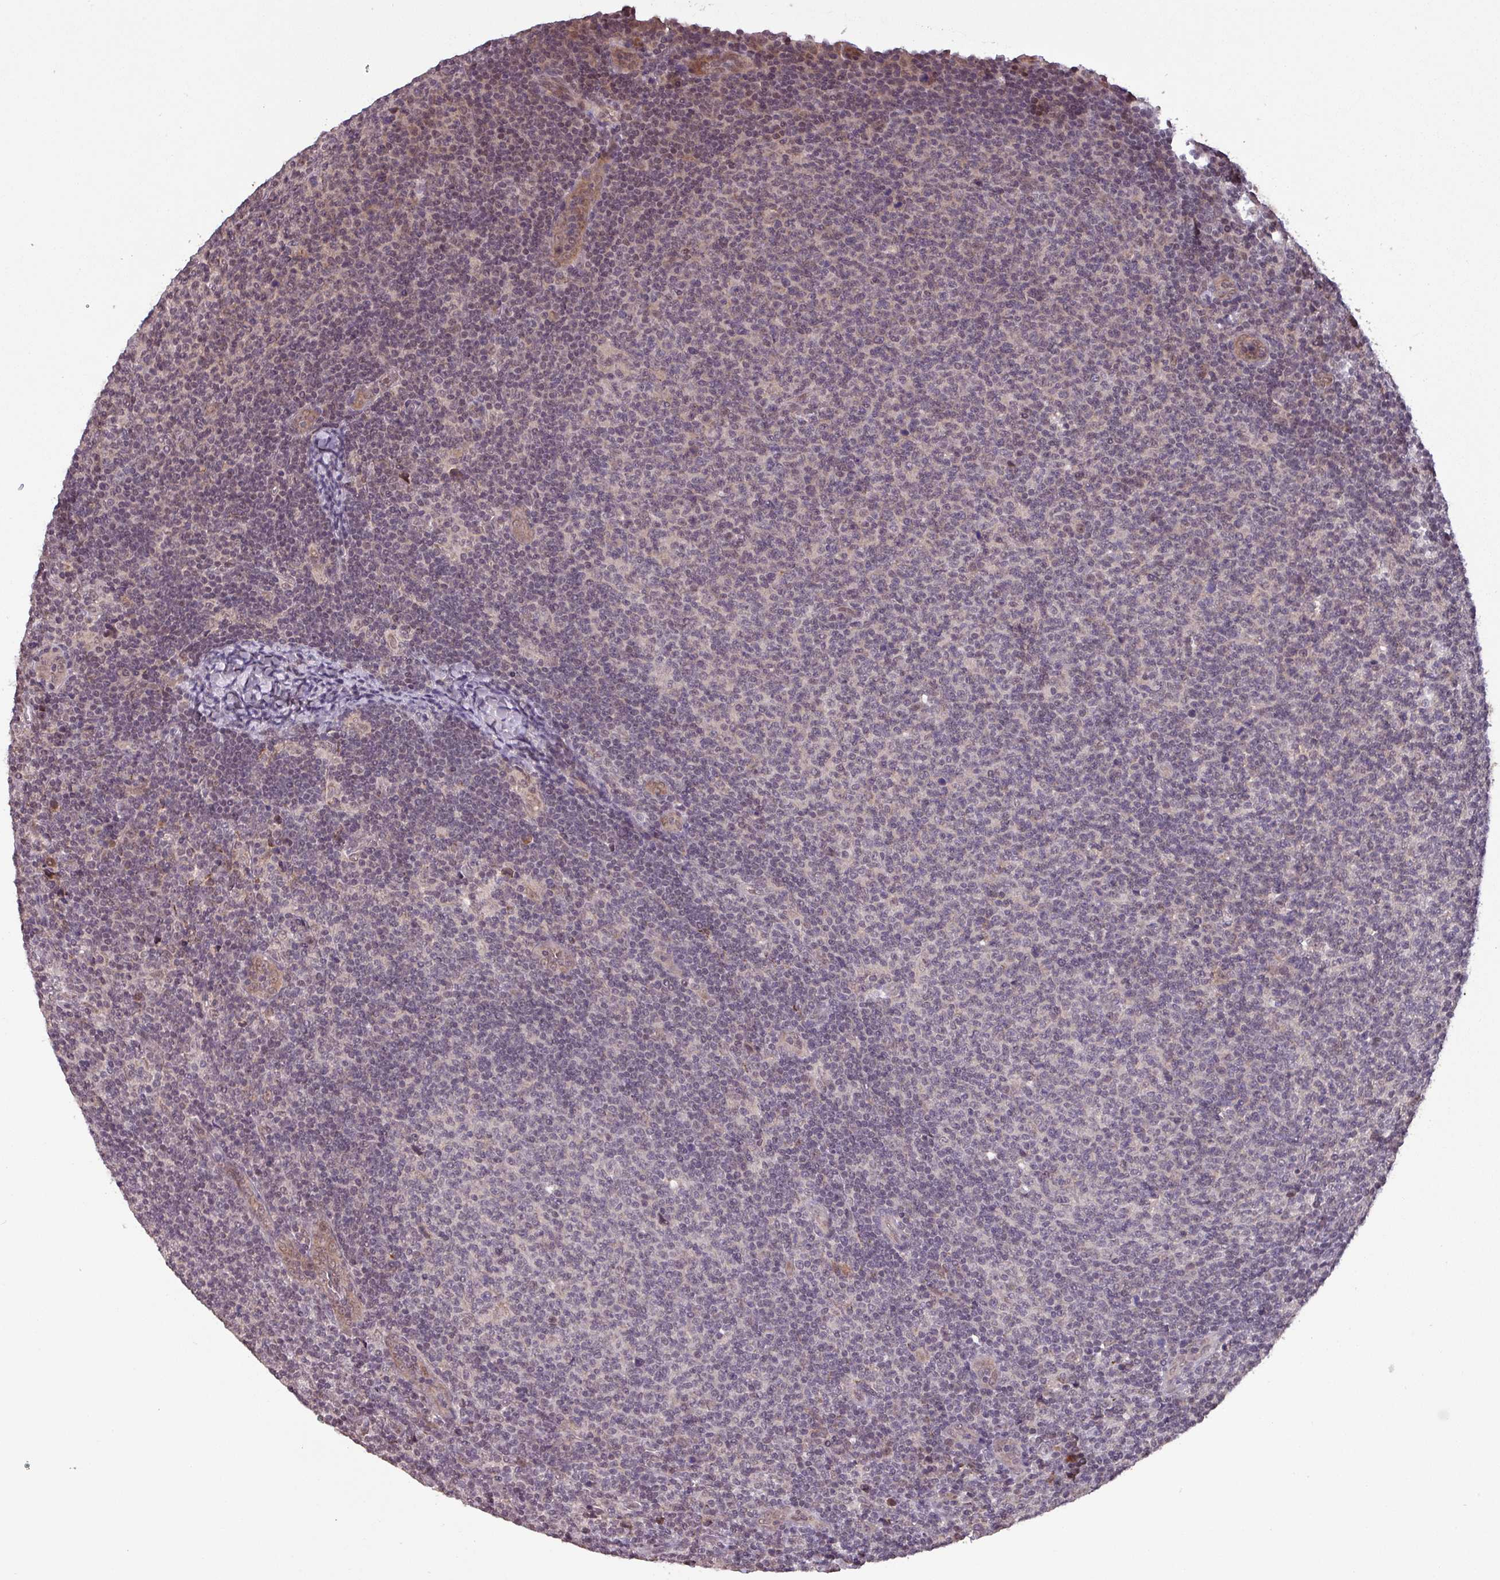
{"staining": {"intensity": "moderate", "quantity": "<25%", "location": "nuclear"}, "tissue": "lymphoma", "cell_type": "Tumor cells", "image_type": "cancer", "snomed": [{"axis": "morphology", "description": "Malignant lymphoma, non-Hodgkin's type, Low grade"}, {"axis": "topography", "description": "Lymph node"}], "caption": "Protein analysis of lymphoma tissue exhibits moderate nuclear staining in about <25% of tumor cells. (DAB IHC, brown staining for protein, blue staining for nuclei).", "gene": "NOB1", "patient": {"sex": "male", "age": 66}}